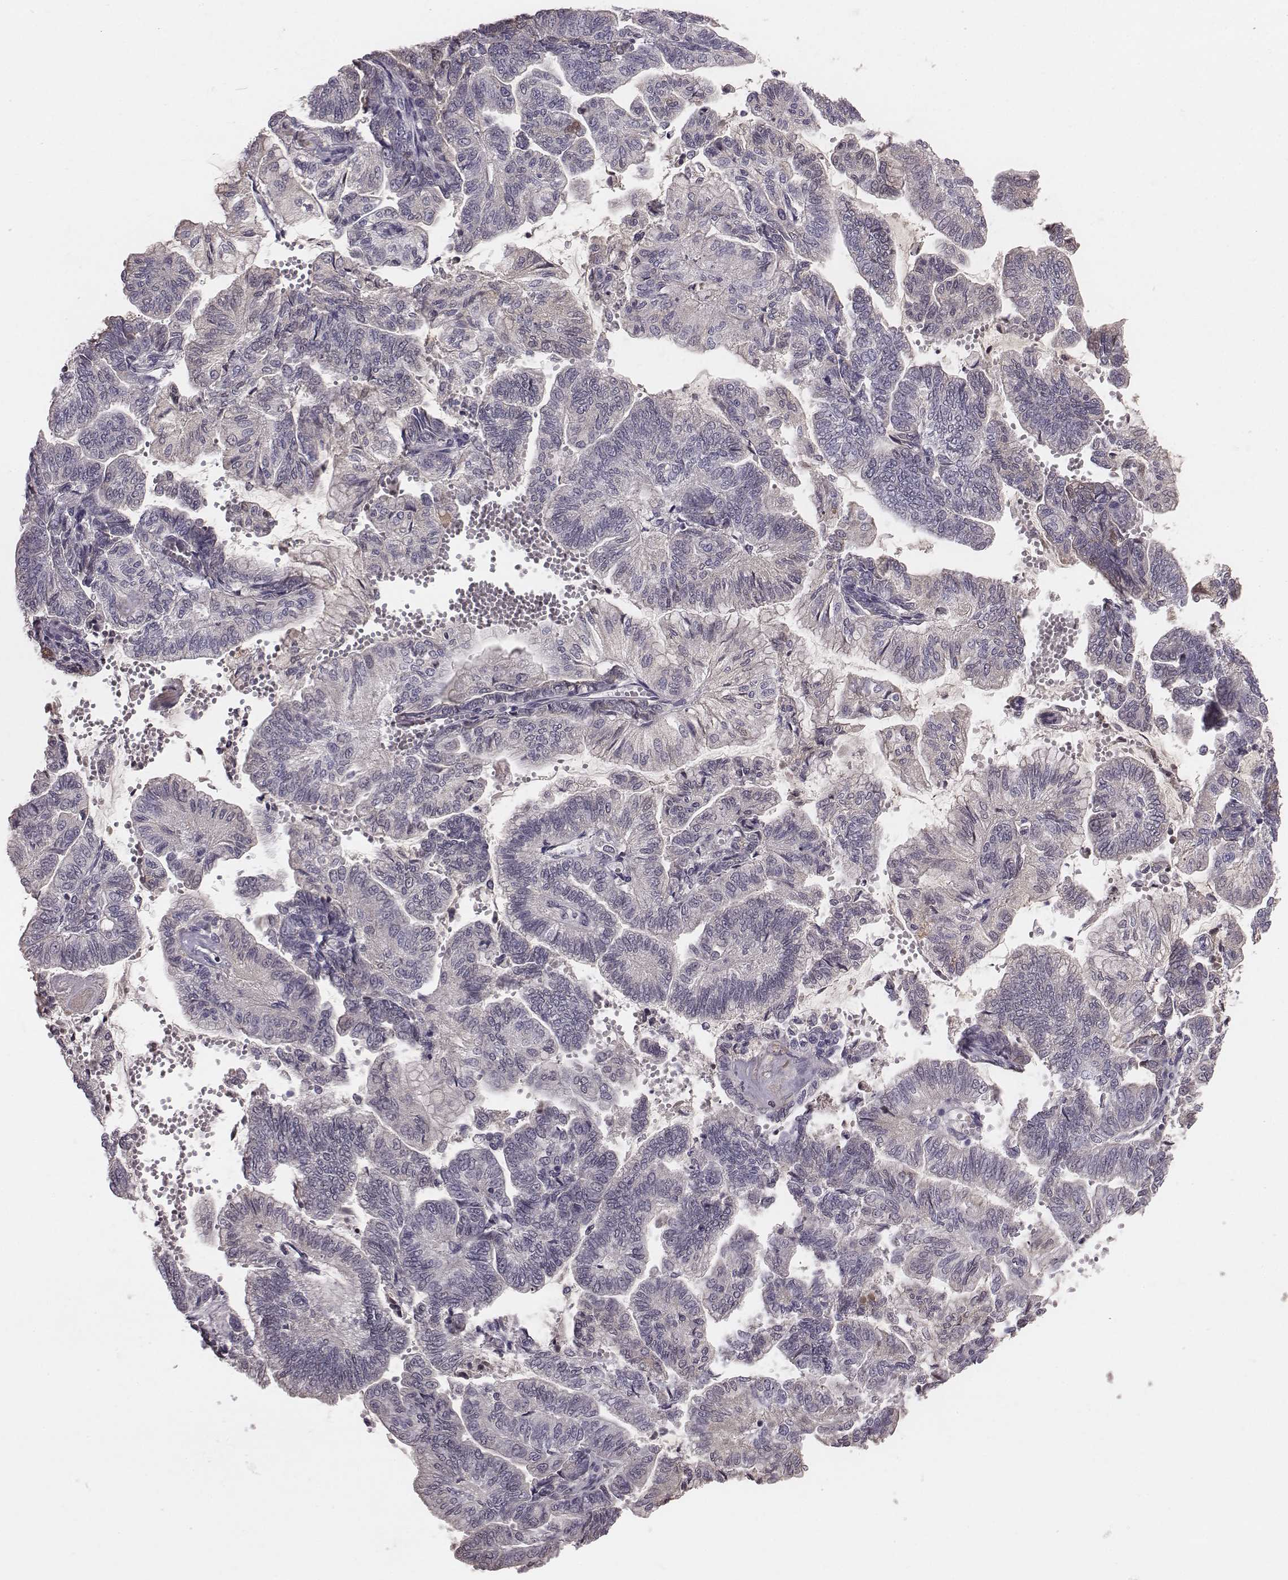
{"staining": {"intensity": "negative", "quantity": "none", "location": "none"}, "tissue": "stomach cancer", "cell_type": "Tumor cells", "image_type": "cancer", "snomed": [{"axis": "morphology", "description": "Adenocarcinoma, NOS"}, {"axis": "topography", "description": "Stomach"}], "caption": "This is an IHC micrograph of human stomach cancer (adenocarcinoma). There is no staining in tumor cells.", "gene": "SMIM24", "patient": {"sex": "male", "age": 83}}